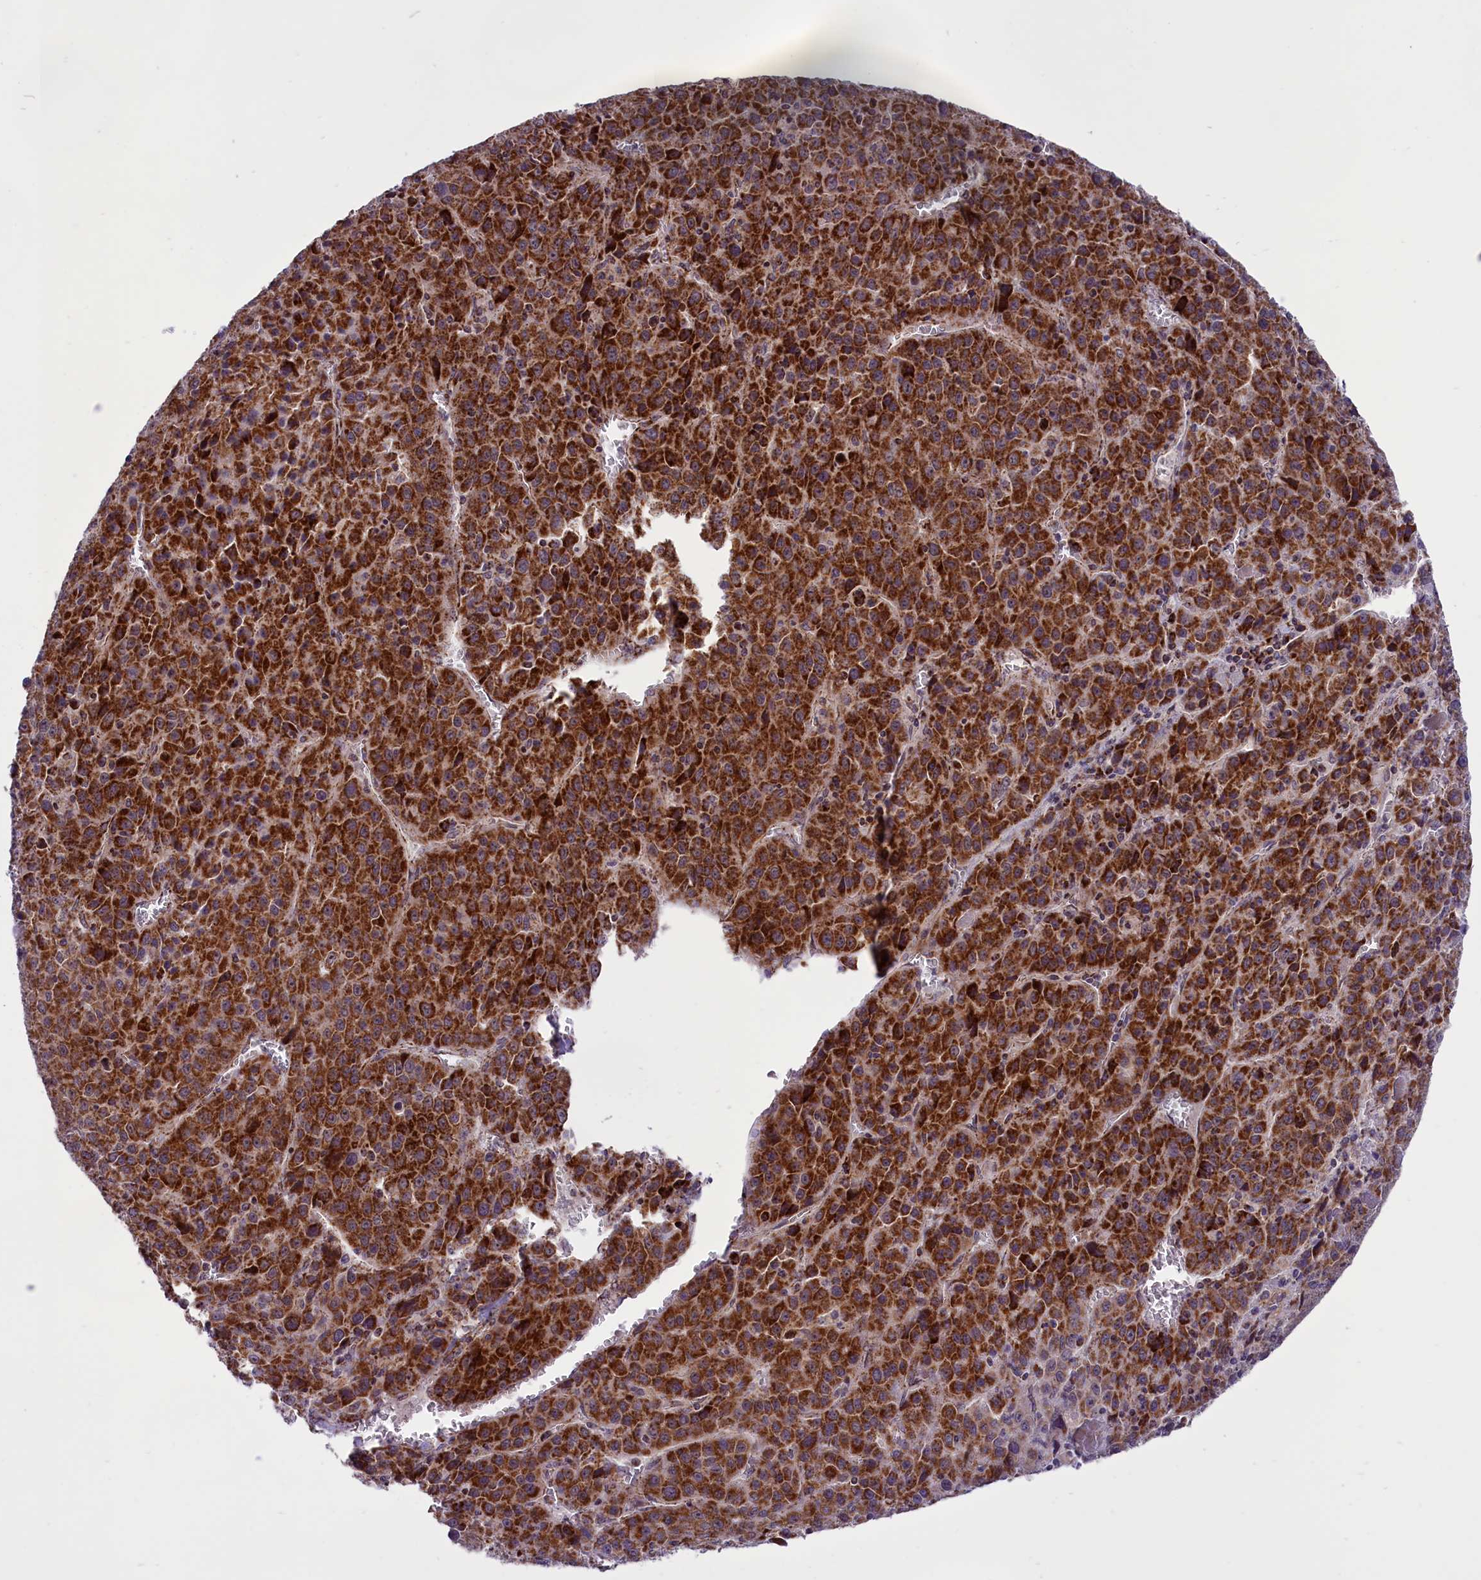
{"staining": {"intensity": "strong", "quantity": ">75%", "location": "cytoplasmic/membranous"}, "tissue": "liver cancer", "cell_type": "Tumor cells", "image_type": "cancer", "snomed": [{"axis": "morphology", "description": "Carcinoma, Hepatocellular, NOS"}, {"axis": "topography", "description": "Liver"}], "caption": "DAB (3,3'-diaminobenzidine) immunohistochemical staining of liver hepatocellular carcinoma demonstrates strong cytoplasmic/membranous protein positivity in approximately >75% of tumor cells.", "gene": "NDUFS5", "patient": {"sex": "female", "age": 53}}